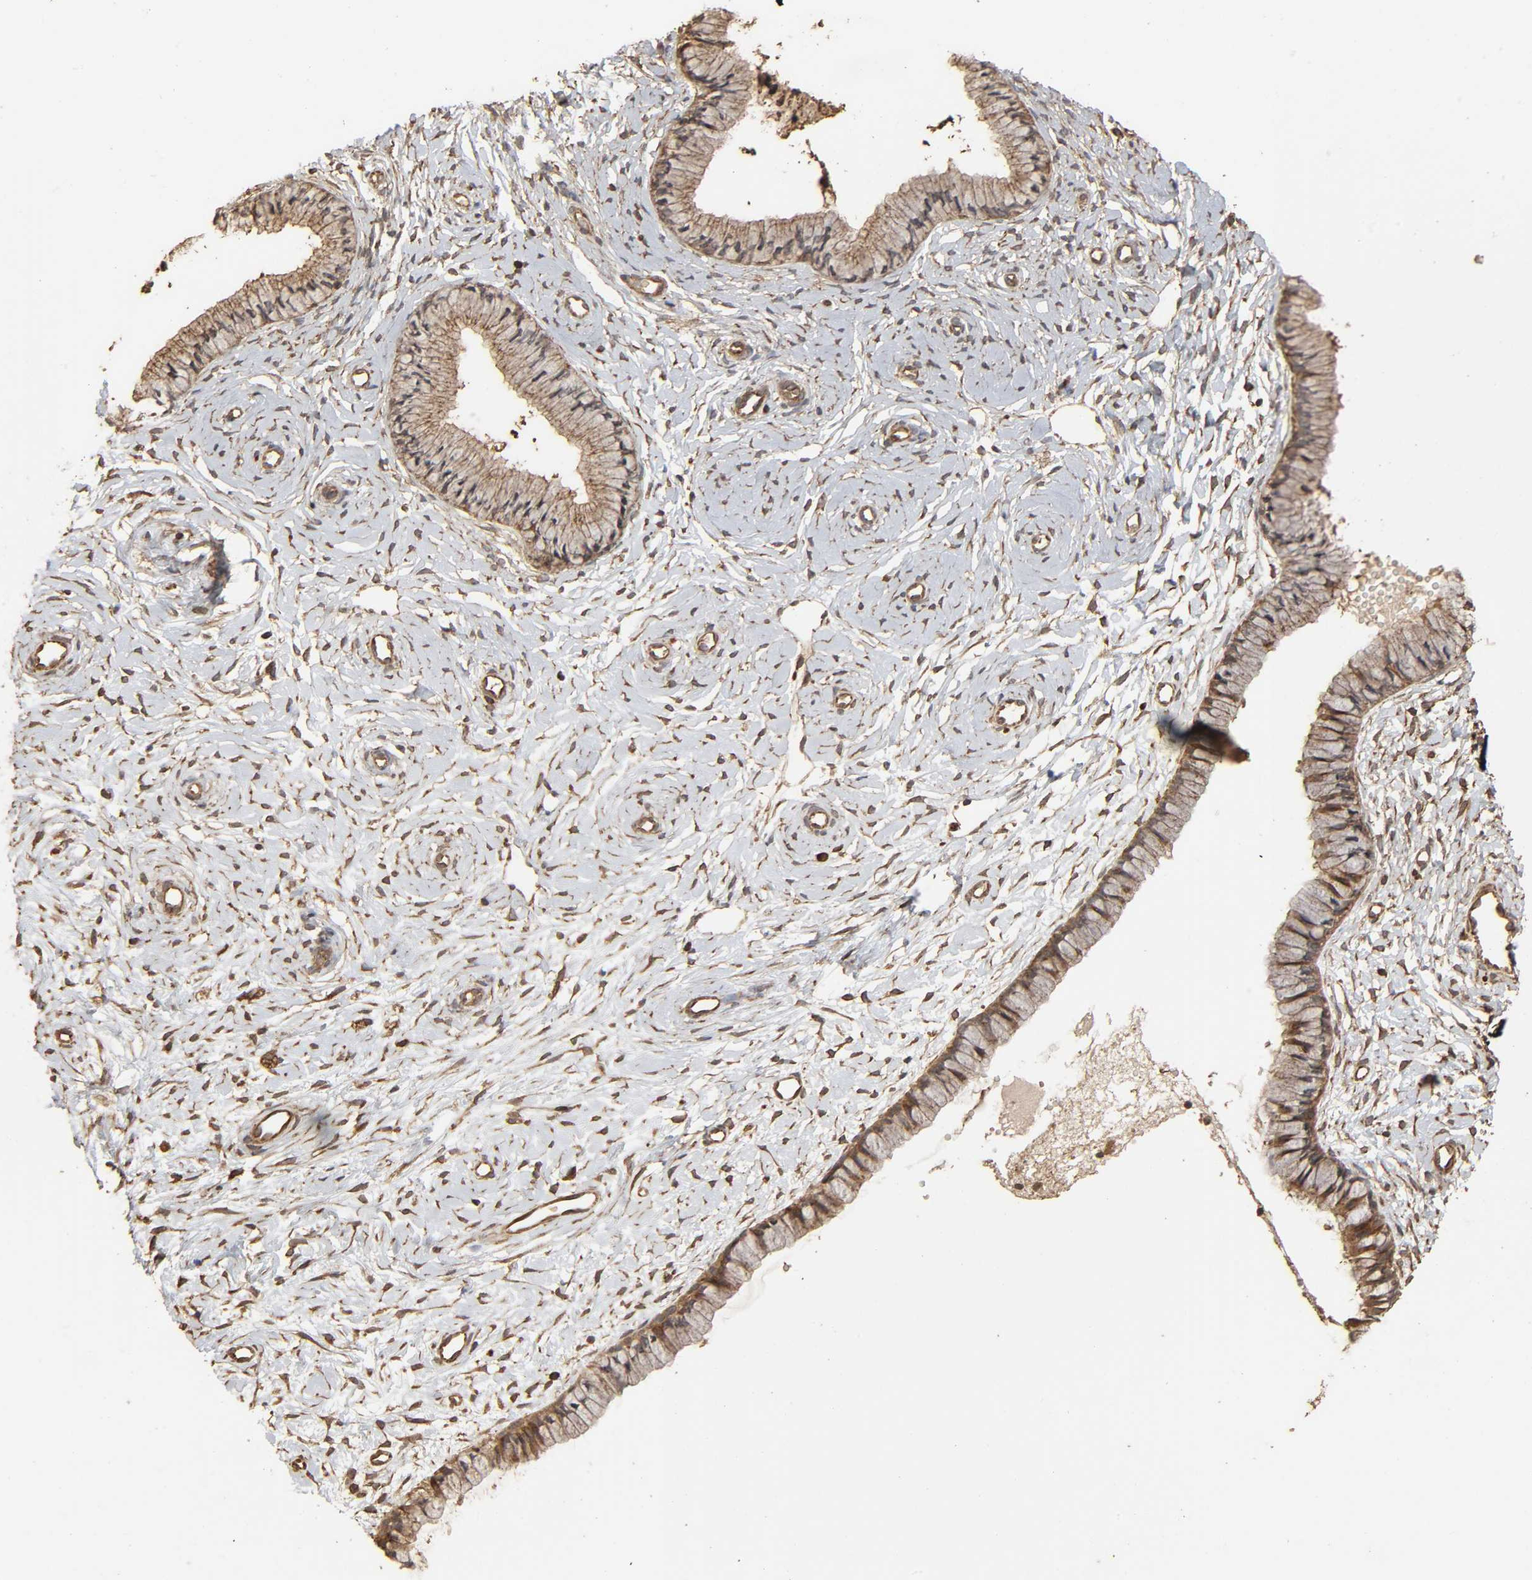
{"staining": {"intensity": "moderate", "quantity": ">75%", "location": "cytoplasmic/membranous"}, "tissue": "cervix", "cell_type": "Glandular cells", "image_type": "normal", "snomed": [{"axis": "morphology", "description": "Normal tissue, NOS"}, {"axis": "topography", "description": "Cervix"}], "caption": "The micrograph demonstrates staining of normal cervix, revealing moderate cytoplasmic/membranous protein expression (brown color) within glandular cells.", "gene": "RPS6KA6", "patient": {"sex": "female", "age": 46}}